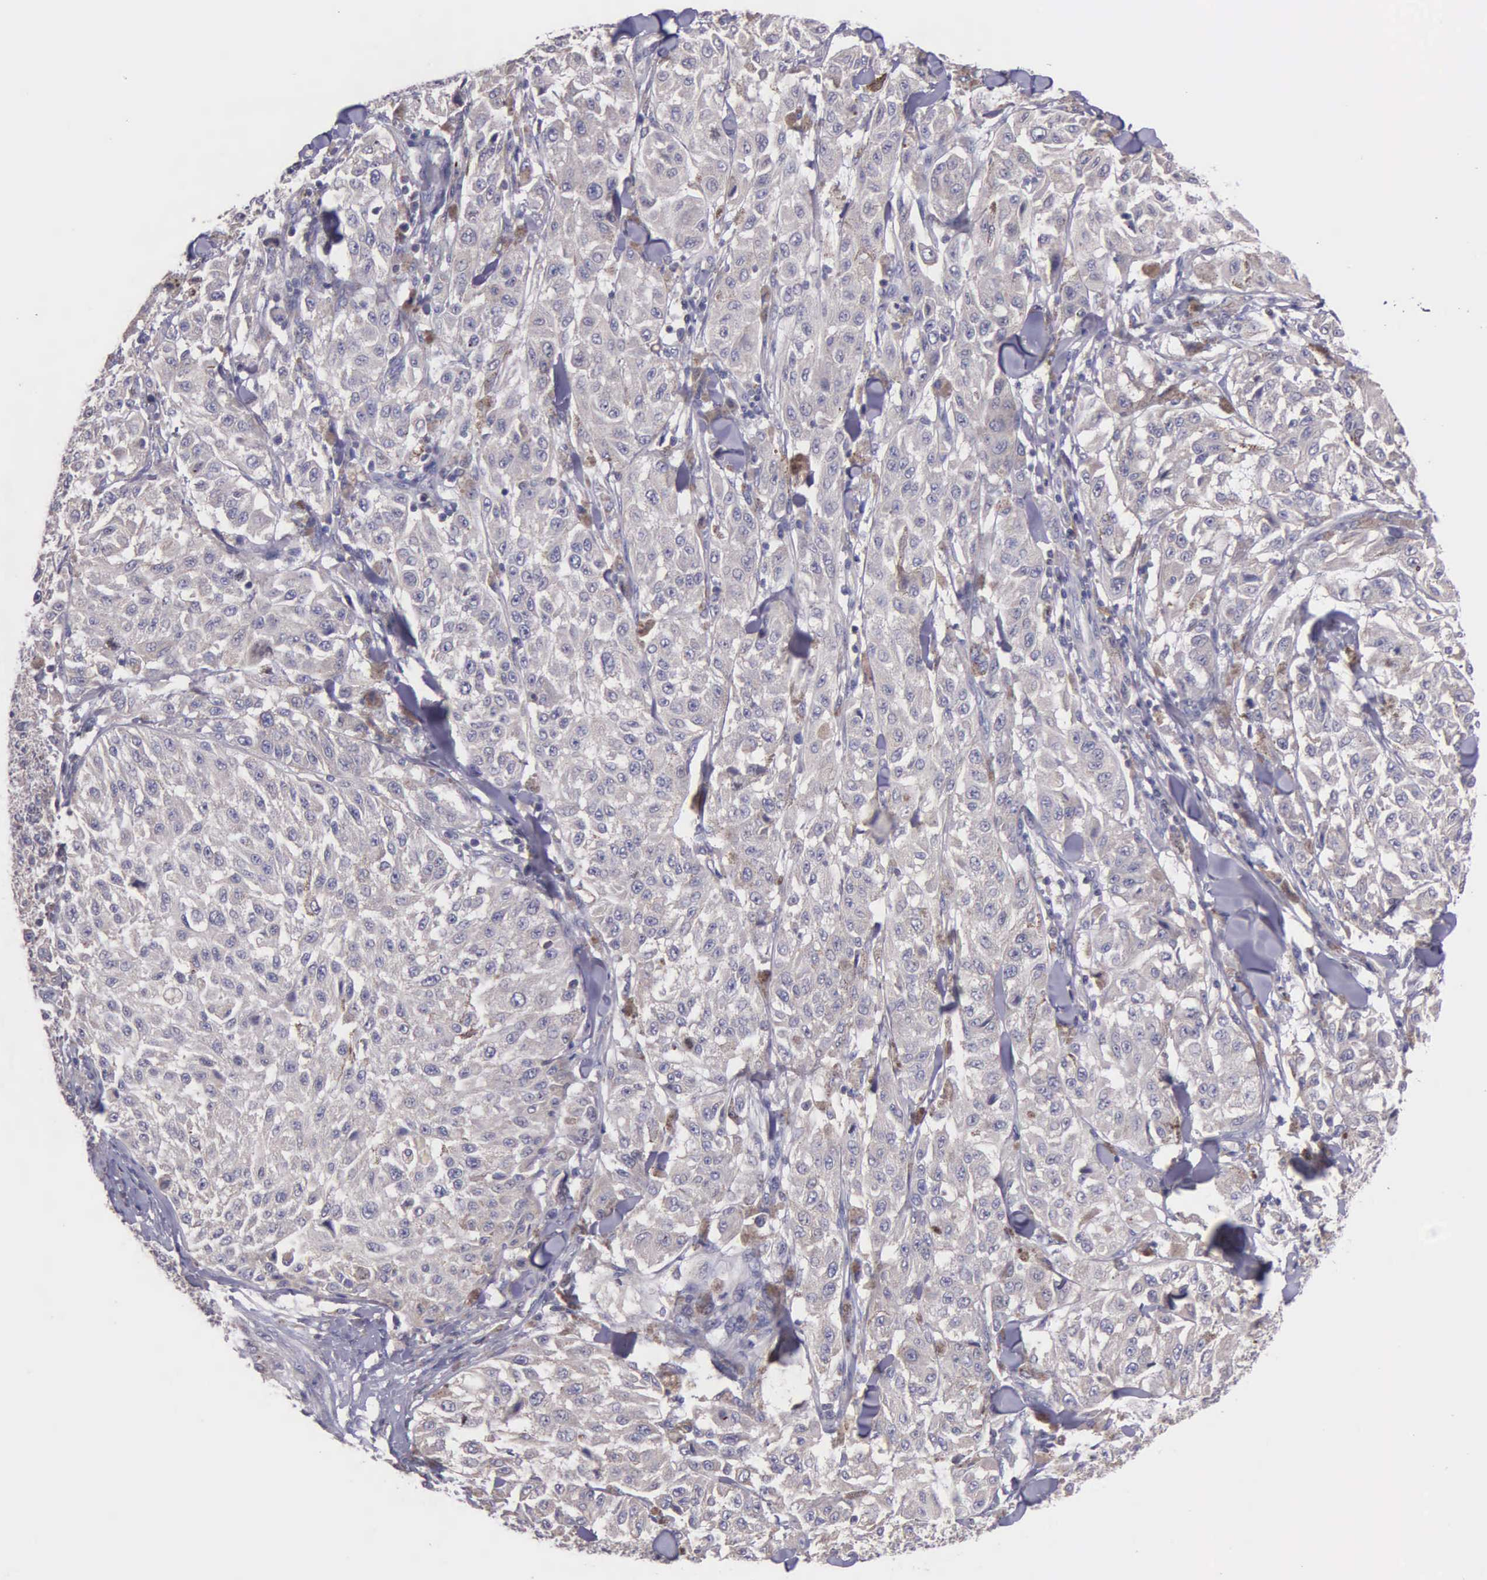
{"staining": {"intensity": "negative", "quantity": "none", "location": "none"}, "tissue": "melanoma", "cell_type": "Tumor cells", "image_type": "cancer", "snomed": [{"axis": "morphology", "description": "Malignant melanoma, NOS"}, {"axis": "topography", "description": "Skin"}], "caption": "Tumor cells are negative for protein expression in human melanoma.", "gene": "MIA2", "patient": {"sex": "female", "age": 64}}